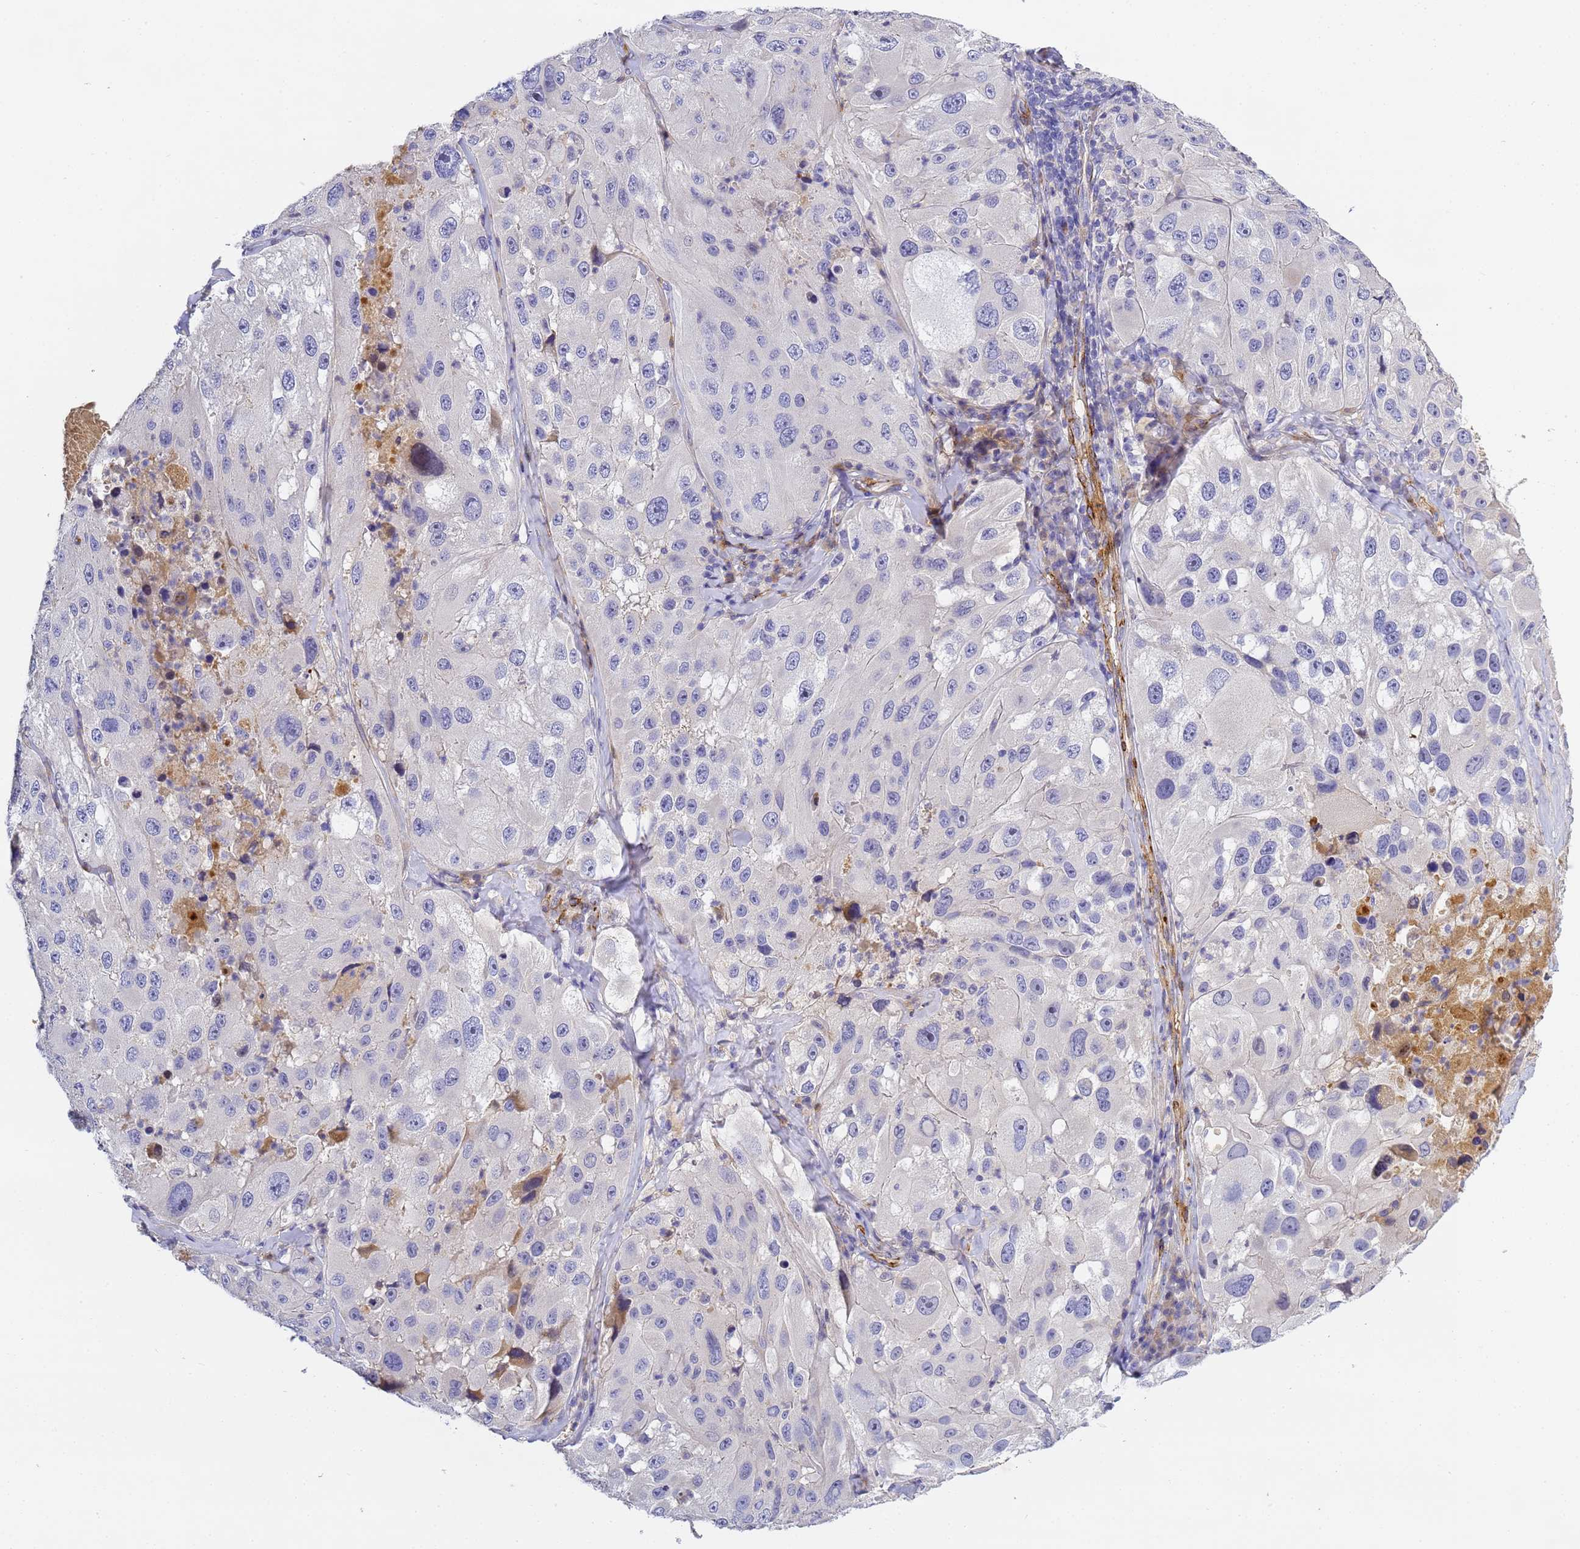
{"staining": {"intensity": "negative", "quantity": "none", "location": "none"}, "tissue": "melanoma", "cell_type": "Tumor cells", "image_type": "cancer", "snomed": [{"axis": "morphology", "description": "Malignant melanoma, Metastatic site"}, {"axis": "topography", "description": "Lymph node"}], "caption": "This image is of melanoma stained with immunohistochemistry to label a protein in brown with the nuclei are counter-stained blue. There is no staining in tumor cells. (DAB immunohistochemistry, high magnification).", "gene": "CFH", "patient": {"sex": "male", "age": 62}}